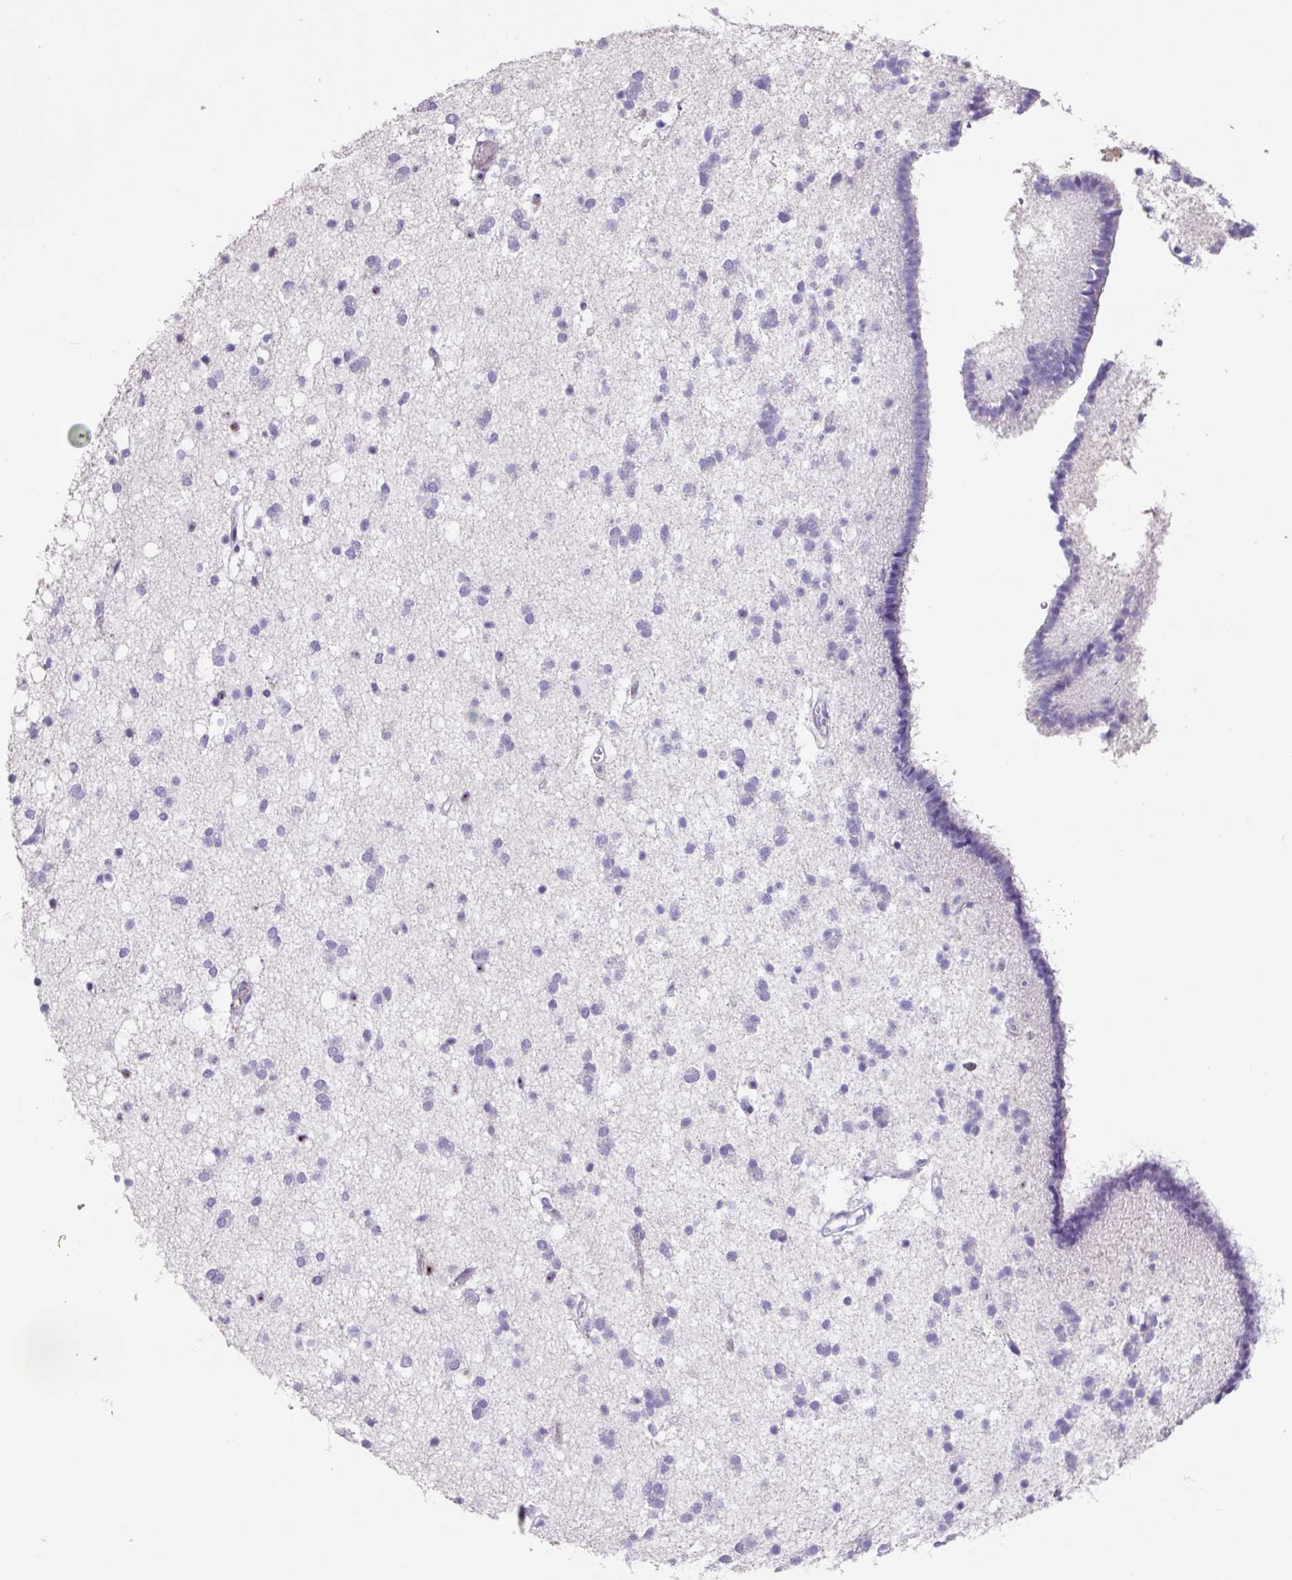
{"staining": {"intensity": "moderate", "quantity": "<25%", "location": "nuclear"}, "tissue": "caudate", "cell_type": "Glial cells", "image_type": "normal", "snomed": [{"axis": "morphology", "description": "Normal tissue, NOS"}, {"axis": "topography", "description": "Lateral ventricle wall"}], "caption": "High-magnification brightfield microscopy of benign caudate stained with DAB (3,3'-diaminobenzidine) (brown) and counterstained with hematoxylin (blue). glial cells exhibit moderate nuclear staining is present in approximately<25% of cells.", "gene": "ZG16", "patient": {"sex": "male", "age": 37}}